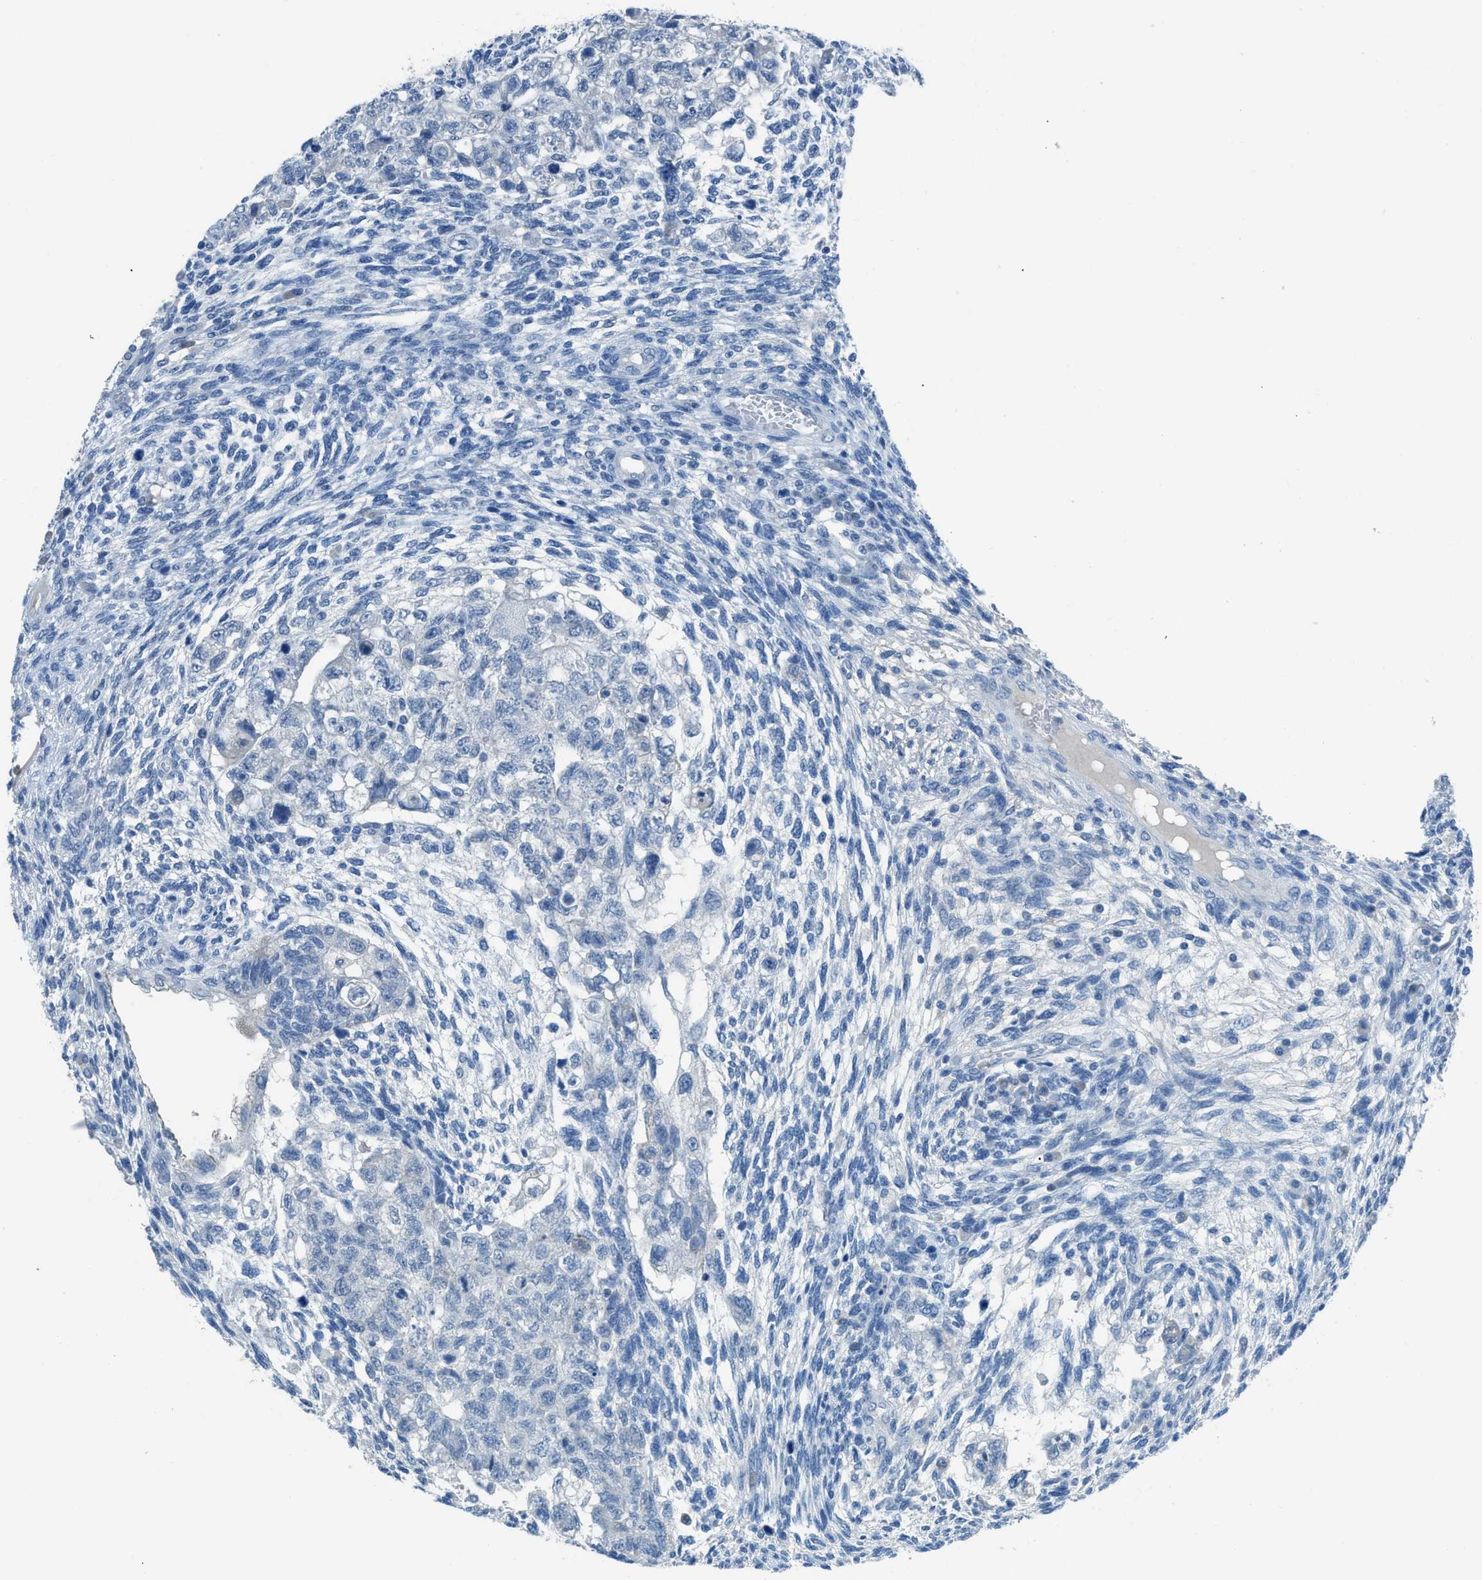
{"staining": {"intensity": "negative", "quantity": "none", "location": "none"}, "tissue": "testis cancer", "cell_type": "Tumor cells", "image_type": "cancer", "snomed": [{"axis": "morphology", "description": "Normal tissue, NOS"}, {"axis": "morphology", "description": "Carcinoma, Embryonal, NOS"}, {"axis": "topography", "description": "Testis"}], "caption": "This is an immunohistochemistry (IHC) micrograph of human testis cancer (embryonal carcinoma). There is no expression in tumor cells.", "gene": "ACAN", "patient": {"sex": "male", "age": 36}}